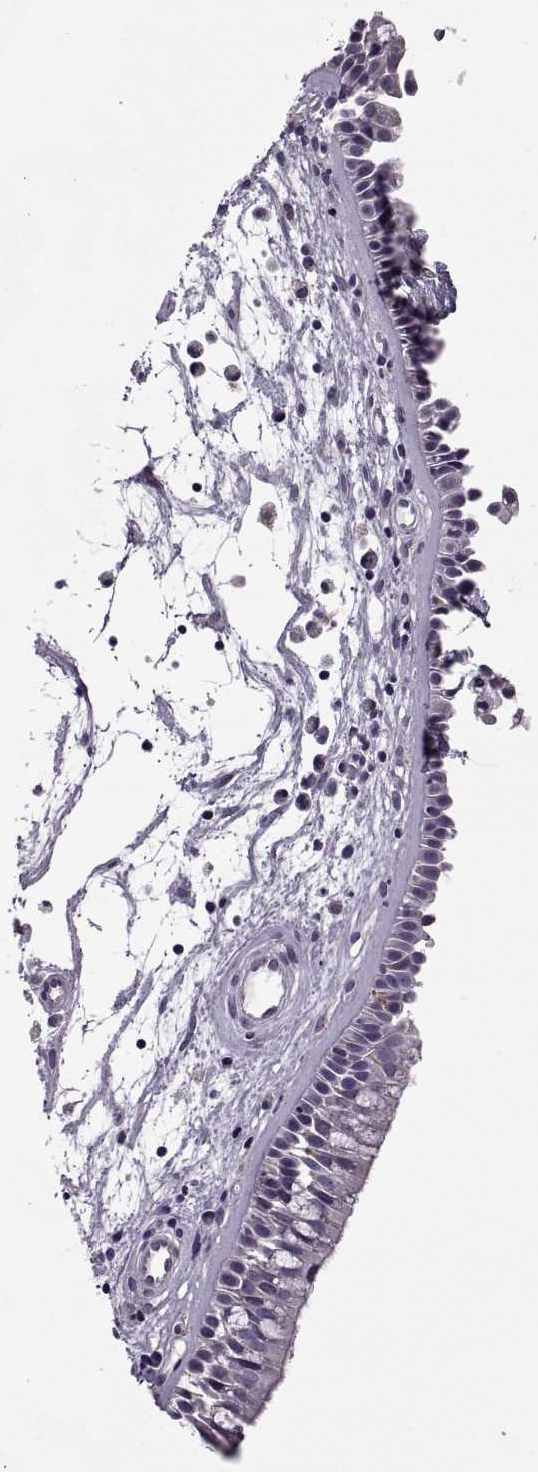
{"staining": {"intensity": "negative", "quantity": "none", "location": "none"}, "tissue": "nasopharynx", "cell_type": "Respiratory epithelial cells", "image_type": "normal", "snomed": [{"axis": "morphology", "description": "Normal tissue, NOS"}, {"axis": "topography", "description": "Nasopharynx"}], "caption": "A high-resolution histopathology image shows immunohistochemistry (IHC) staining of normal nasopharynx, which shows no significant staining in respiratory epithelial cells. (IHC, brightfield microscopy, high magnification).", "gene": "LETM2", "patient": {"sex": "female", "age": 68}}